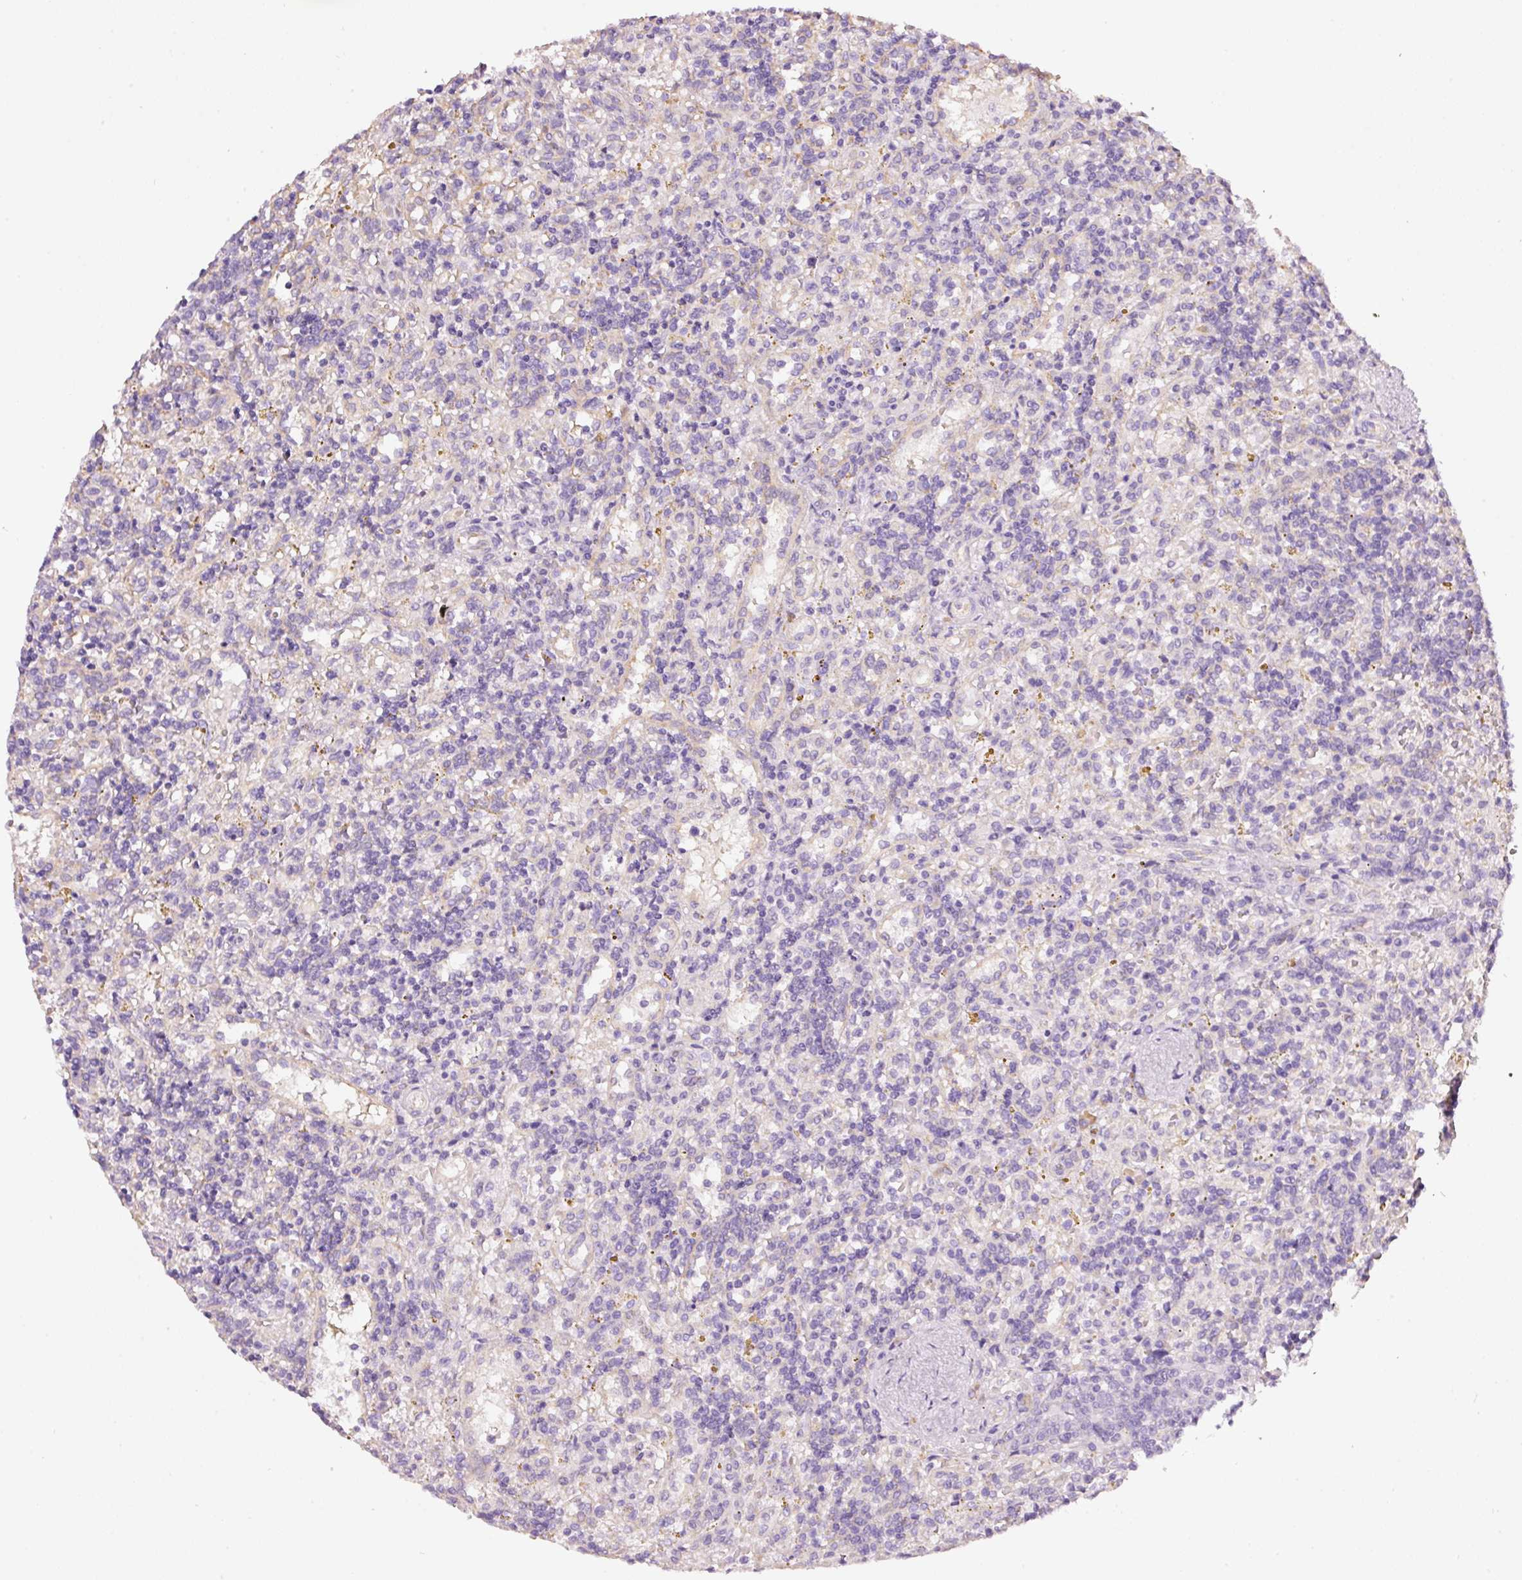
{"staining": {"intensity": "negative", "quantity": "none", "location": "none"}, "tissue": "lymphoma", "cell_type": "Tumor cells", "image_type": "cancer", "snomed": [{"axis": "morphology", "description": "Malignant lymphoma, non-Hodgkin's type, Low grade"}, {"axis": "topography", "description": "Spleen"}], "caption": "There is no significant expression in tumor cells of lymphoma. Brightfield microscopy of immunohistochemistry stained with DAB (3,3'-diaminobenzidine) (brown) and hematoxylin (blue), captured at high magnification.", "gene": "GCG", "patient": {"sex": "male", "age": 67}}